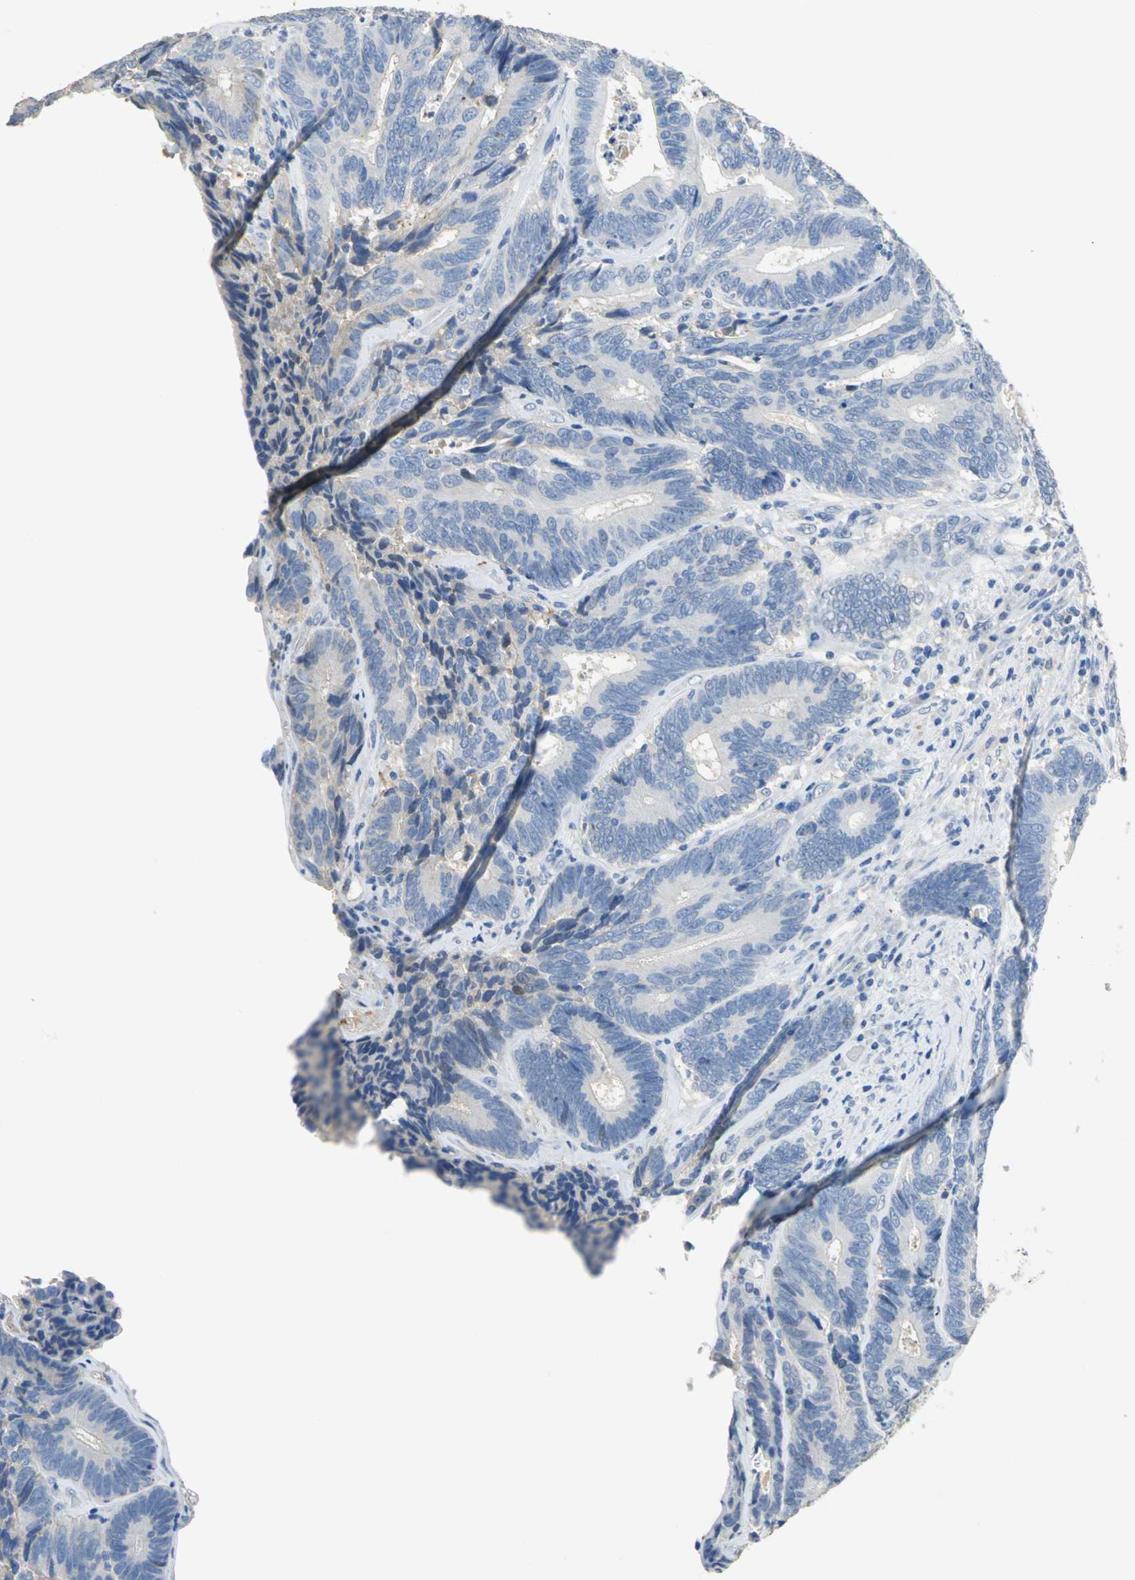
{"staining": {"intensity": "negative", "quantity": "none", "location": "none"}, "tissue": "colorectal cancer", "cell_type": "Tumor cells", "image_type": "cancer", "snomed": [{"axis": "morphology", "description": "Adenocarcinoma, NOS"}, {"axis": "topography", "description": "Colon"}], "caption": "Colorectal cancer stained for a protein using IHC exhibits no positivity tumor cells.", "gene": "GYG2", "patient": {"sex": "female", "age": 78}}